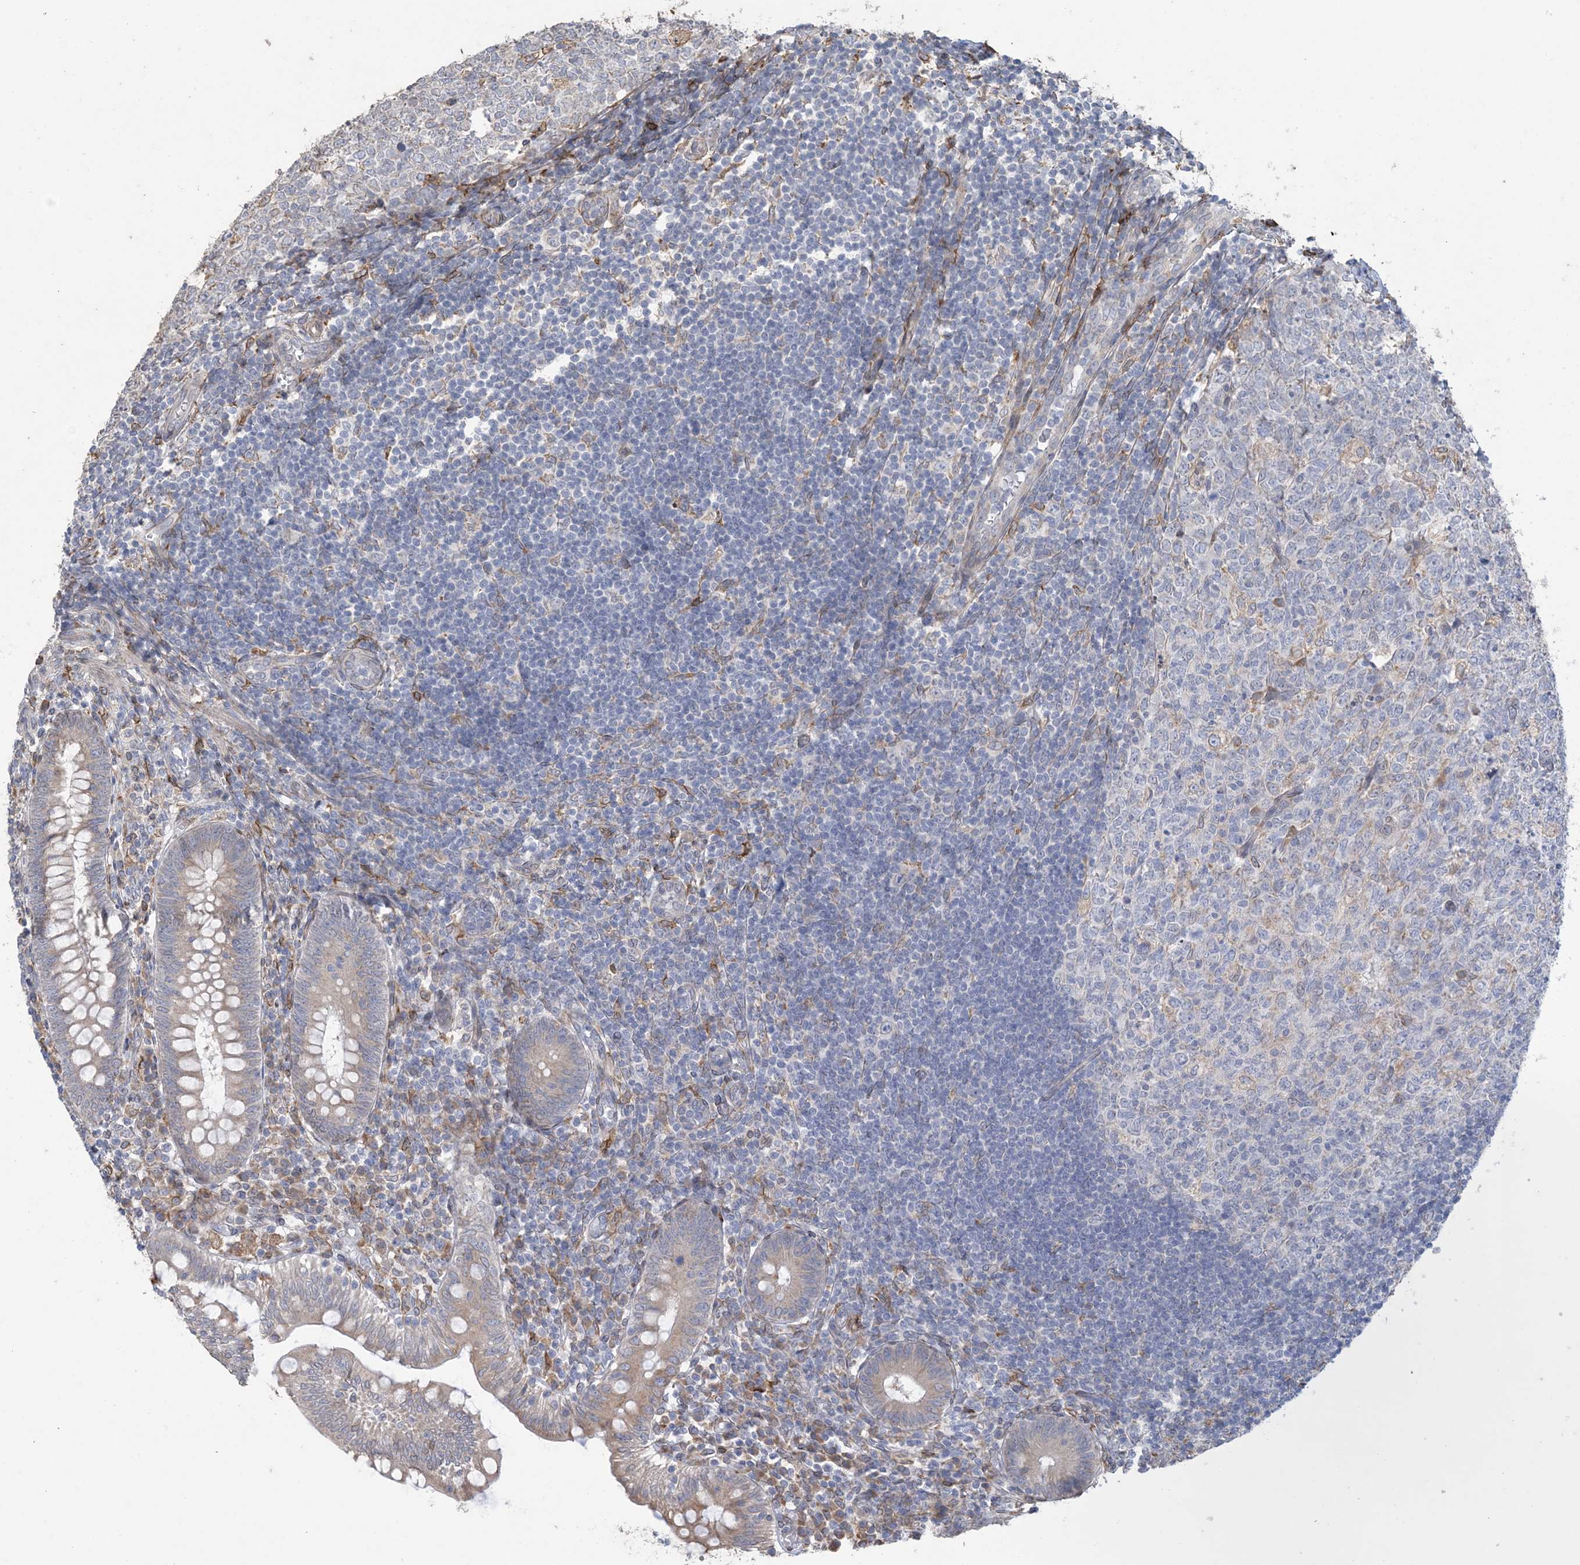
{"staining": {"intensity": "moderate", "quantity": "25%-75%", "location": "cytoplasmic/membranous"}, "tissue": "appendix", "cell_type": "Glandular cells", "image_type": "normal", "snomed": [{"axis": "morphology", "description": "Normal tissue, NOS"}, {"axis": "topography", "description": "Appendix"}], "caption": "Protein expression analysis of benign appendix displays moderate cytoplasmic/membranous expression in about 25%-75% of glandular cells.", "gene": "SHANK1", "patient": {"sex": "male", "age": 14}}